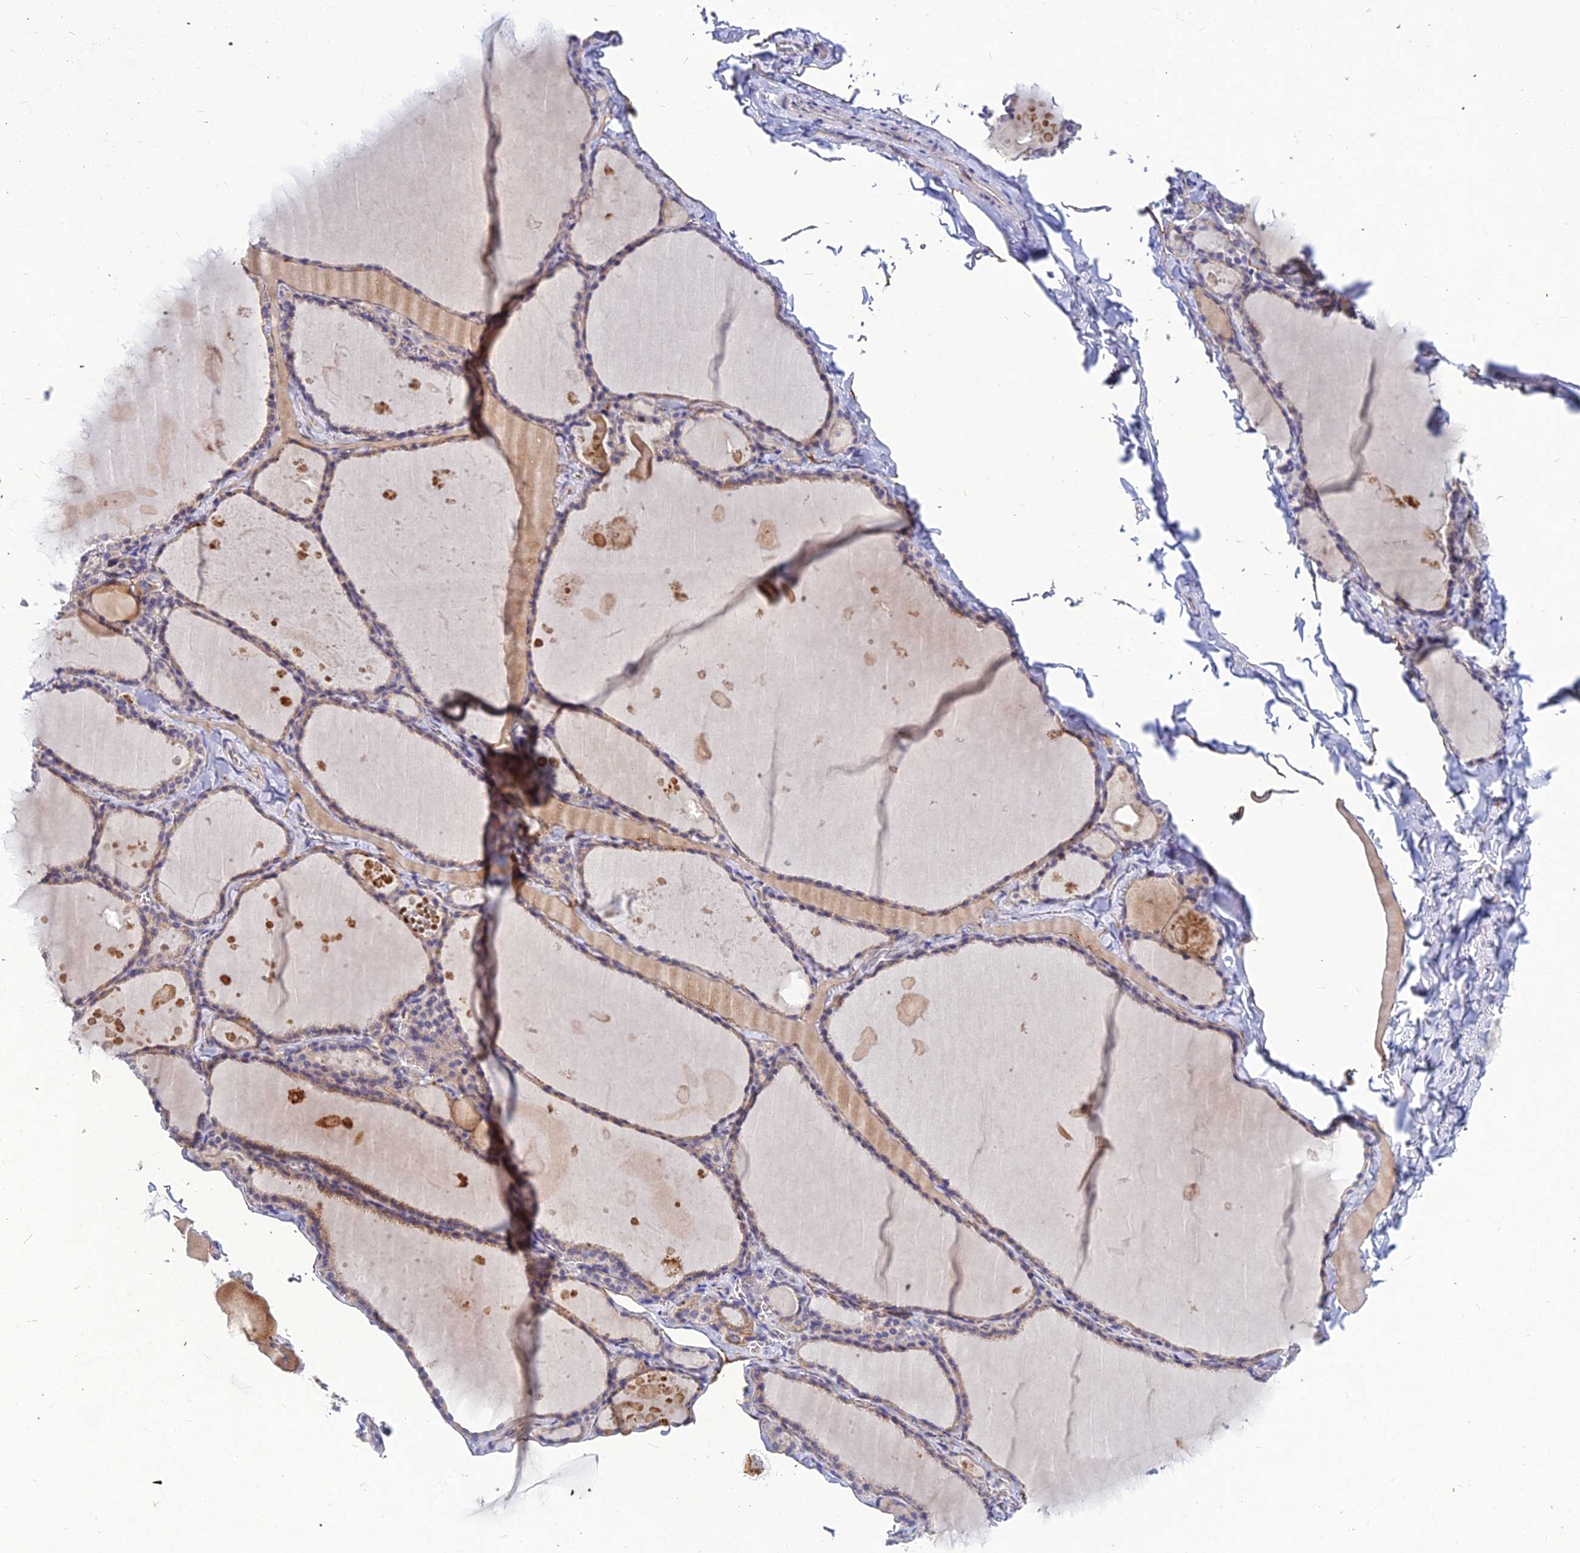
{"staining": {"intensity": "weak", "quantity": "25%-75%", "location": "cytoplasmic/membranous"}, "tissue": "thyroid gland", "cell_type": "Glandular cells", "image_type": "normal", "snomed": [{"axis": "morphology", "description": "Normal tissue, NOS"}, {"axis": "topography", "description": "Thyroid gland"}], "caption": "Immunohistochemistry micrograph of unremarkable thyroid gland: human thyroid gland stained using IHC reveals low levels of weak protein expression localized specifically in the cytoplasmic/membranous of glandular cells, appearing as a cytoplasmic/membranous brown color.", "gene": "DMRTA1", "patient": {"sex": "male", "age": 56}}